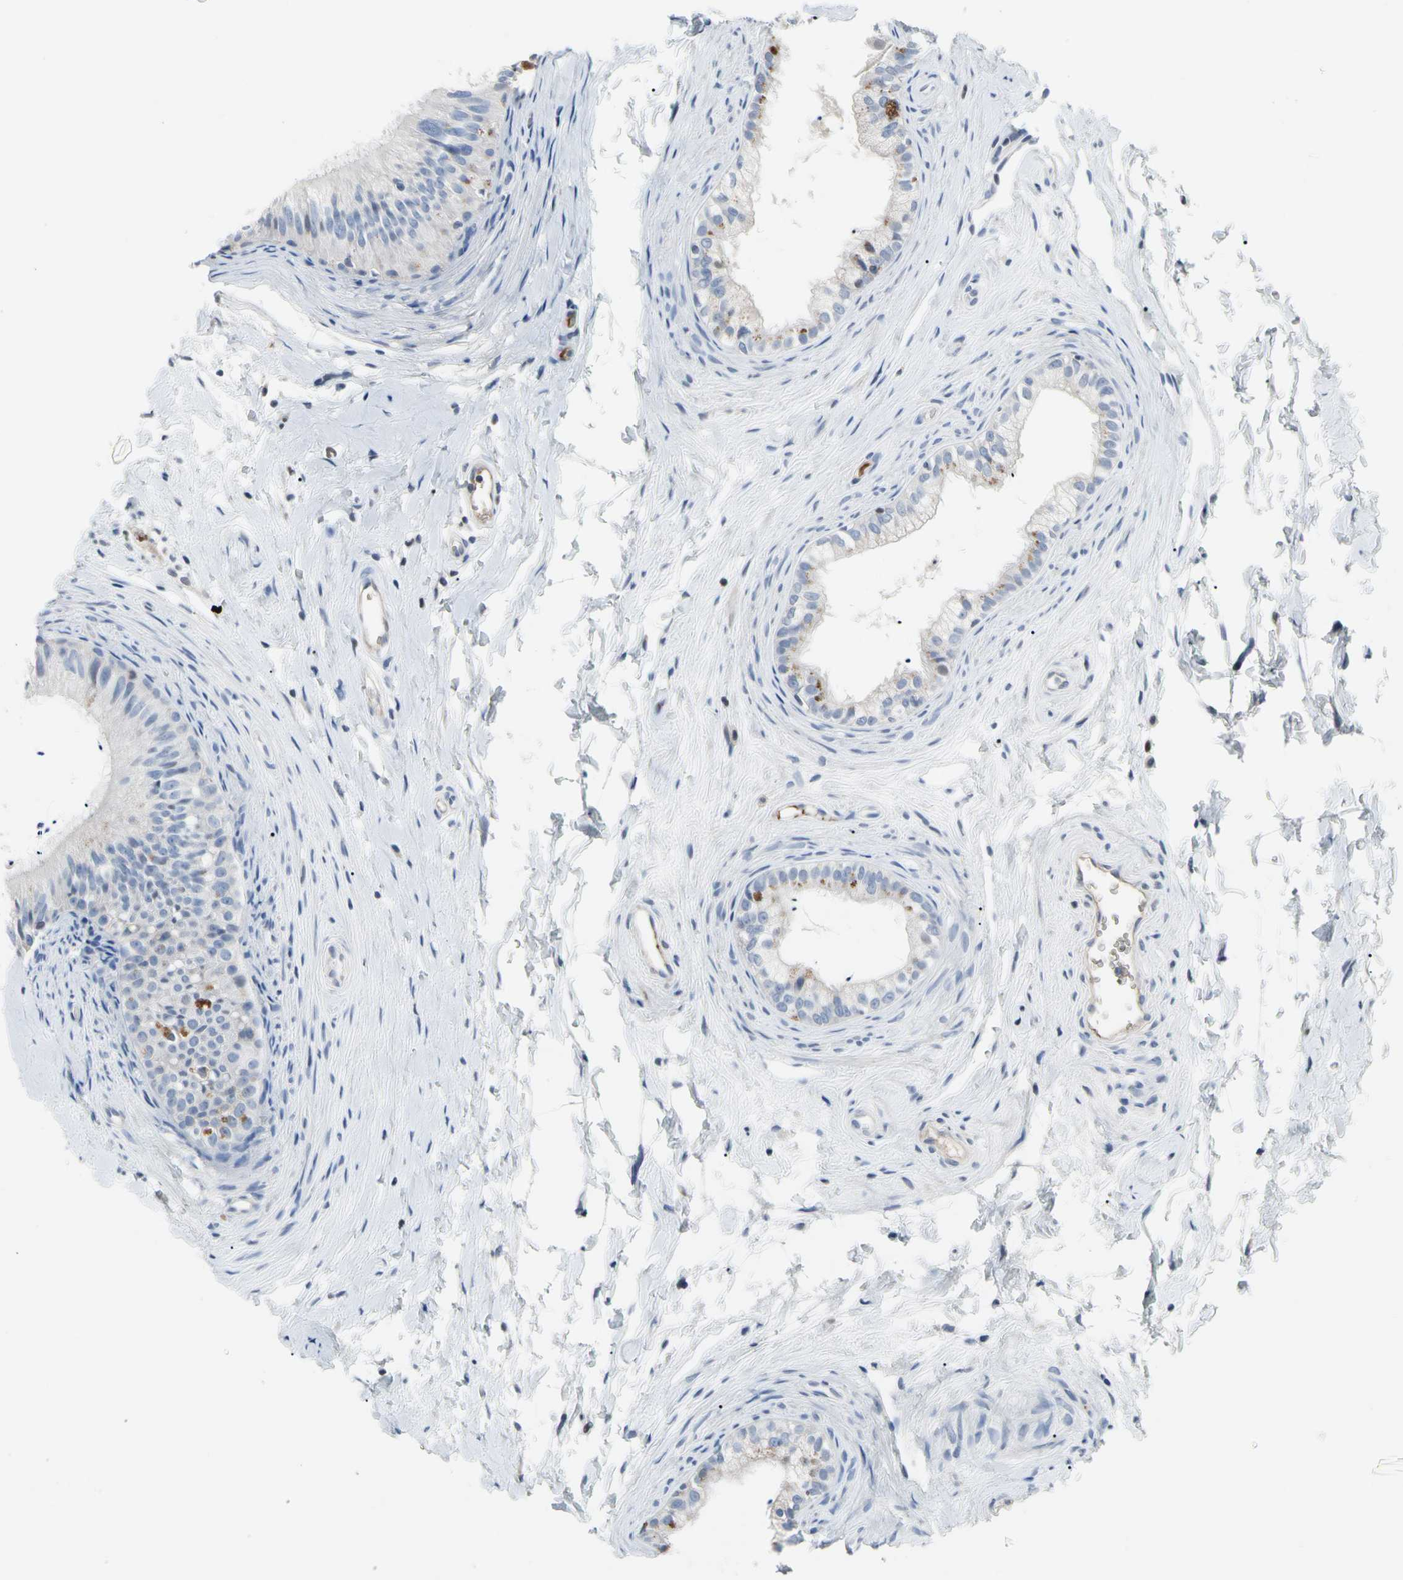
{"staining": {"intensity": "moderate", "quantity": "25%-75%", "location": "cytoplasmic/membranous"}, "tissue": "epididymis", "cell_type": "Glandular cells", "image_type": "normal", "snomed": [{"axis": "morphology", "description": "Normal tissue, NOS"}, {"axis": "topography", "description": "Epididymis"}], "caption": "Immunohistochemical staining of normal epididymis shows moderate cytoplasmic/membranous protein staining in approximately 25%-75% of glandular cells.", "gene": "ECRG4", "patient": {"sex": "male", "age": 56}}